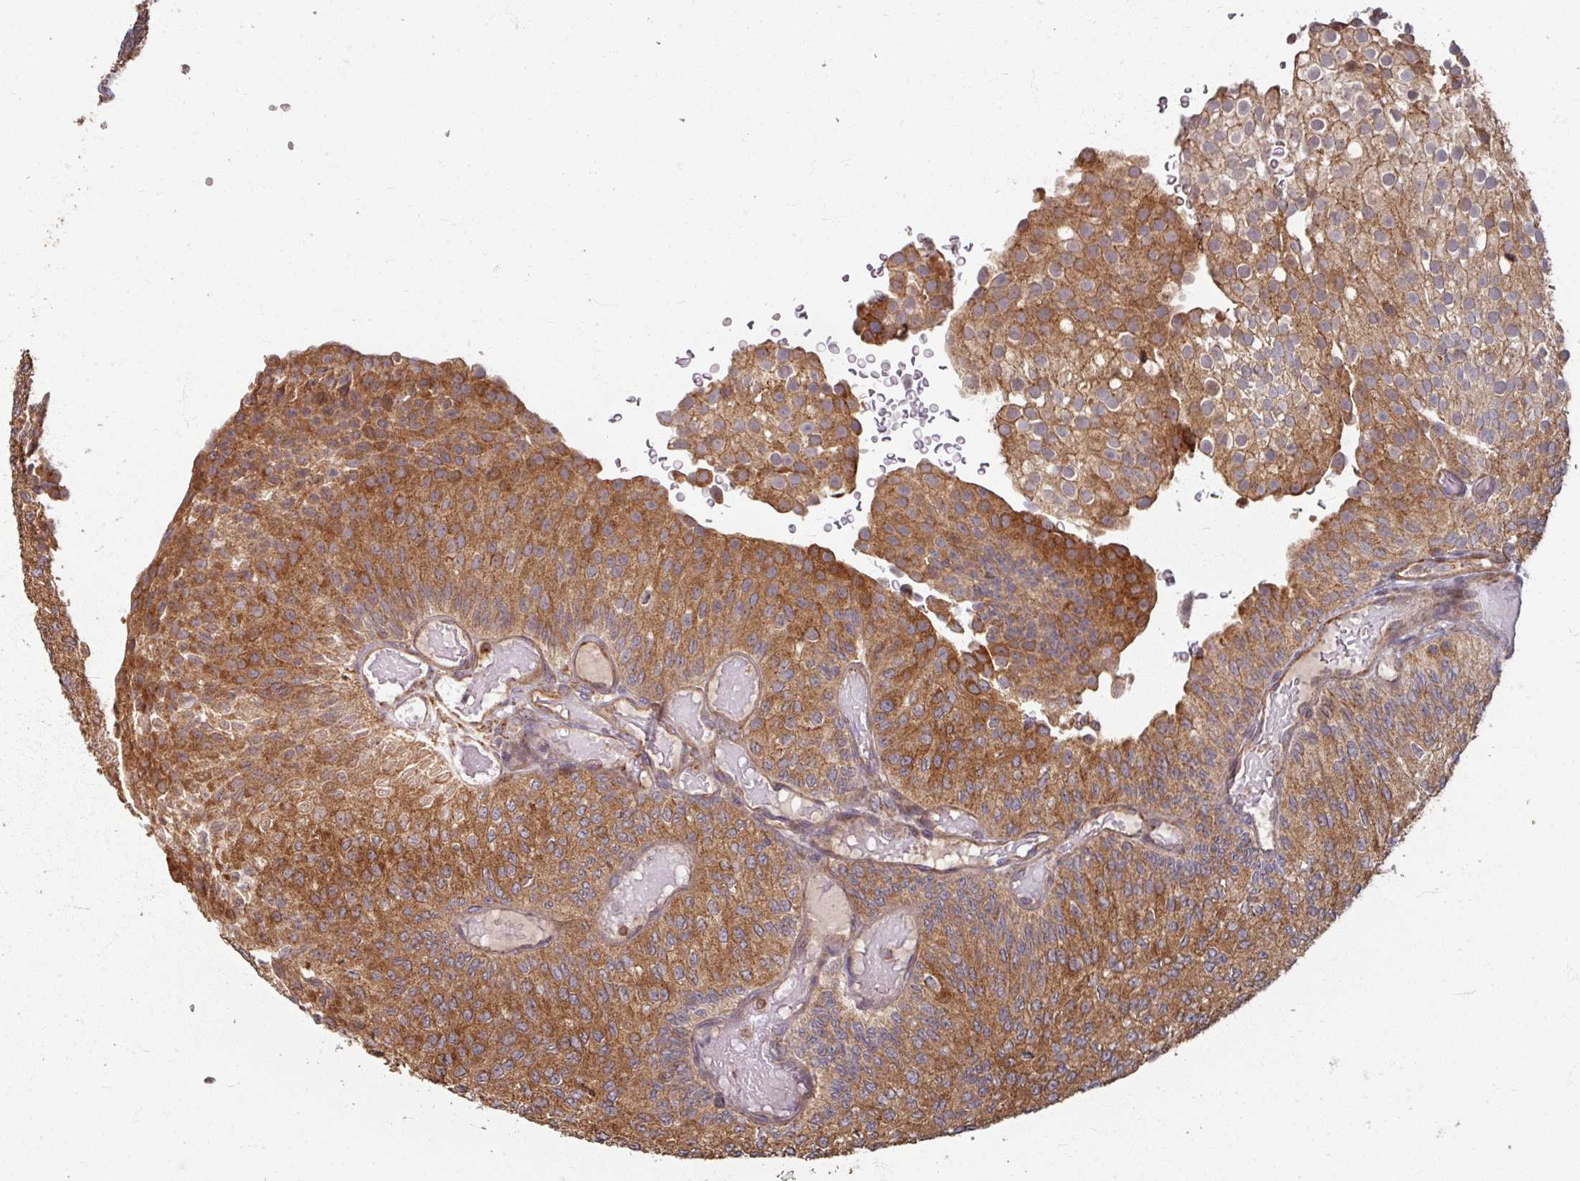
{"staining": {"intensity": "moderate", "quantity": ">75%", "location": "cytoplasmic/membranous"}, "tissue": "urothelial cancer", "cell_type": "Tumor cells", "image_type": "cancer", "snomed": [{"axis": "morphology", "description": "Urothelial carcinoma, Low grade"}, {"axis": "topography", "description": "Urinary bladder"}], "caption": "Immunohistochemistry of urothelial carcinoma (low-grade) displays medium levels of moderate cytoplasmic/membranous staining in approximately >75% of tumor cells. (Brightfield microscopy of DAB IHC at high magnification).", "gene": "CCDC68", "patient": {"sex": "male", "age": 78}}